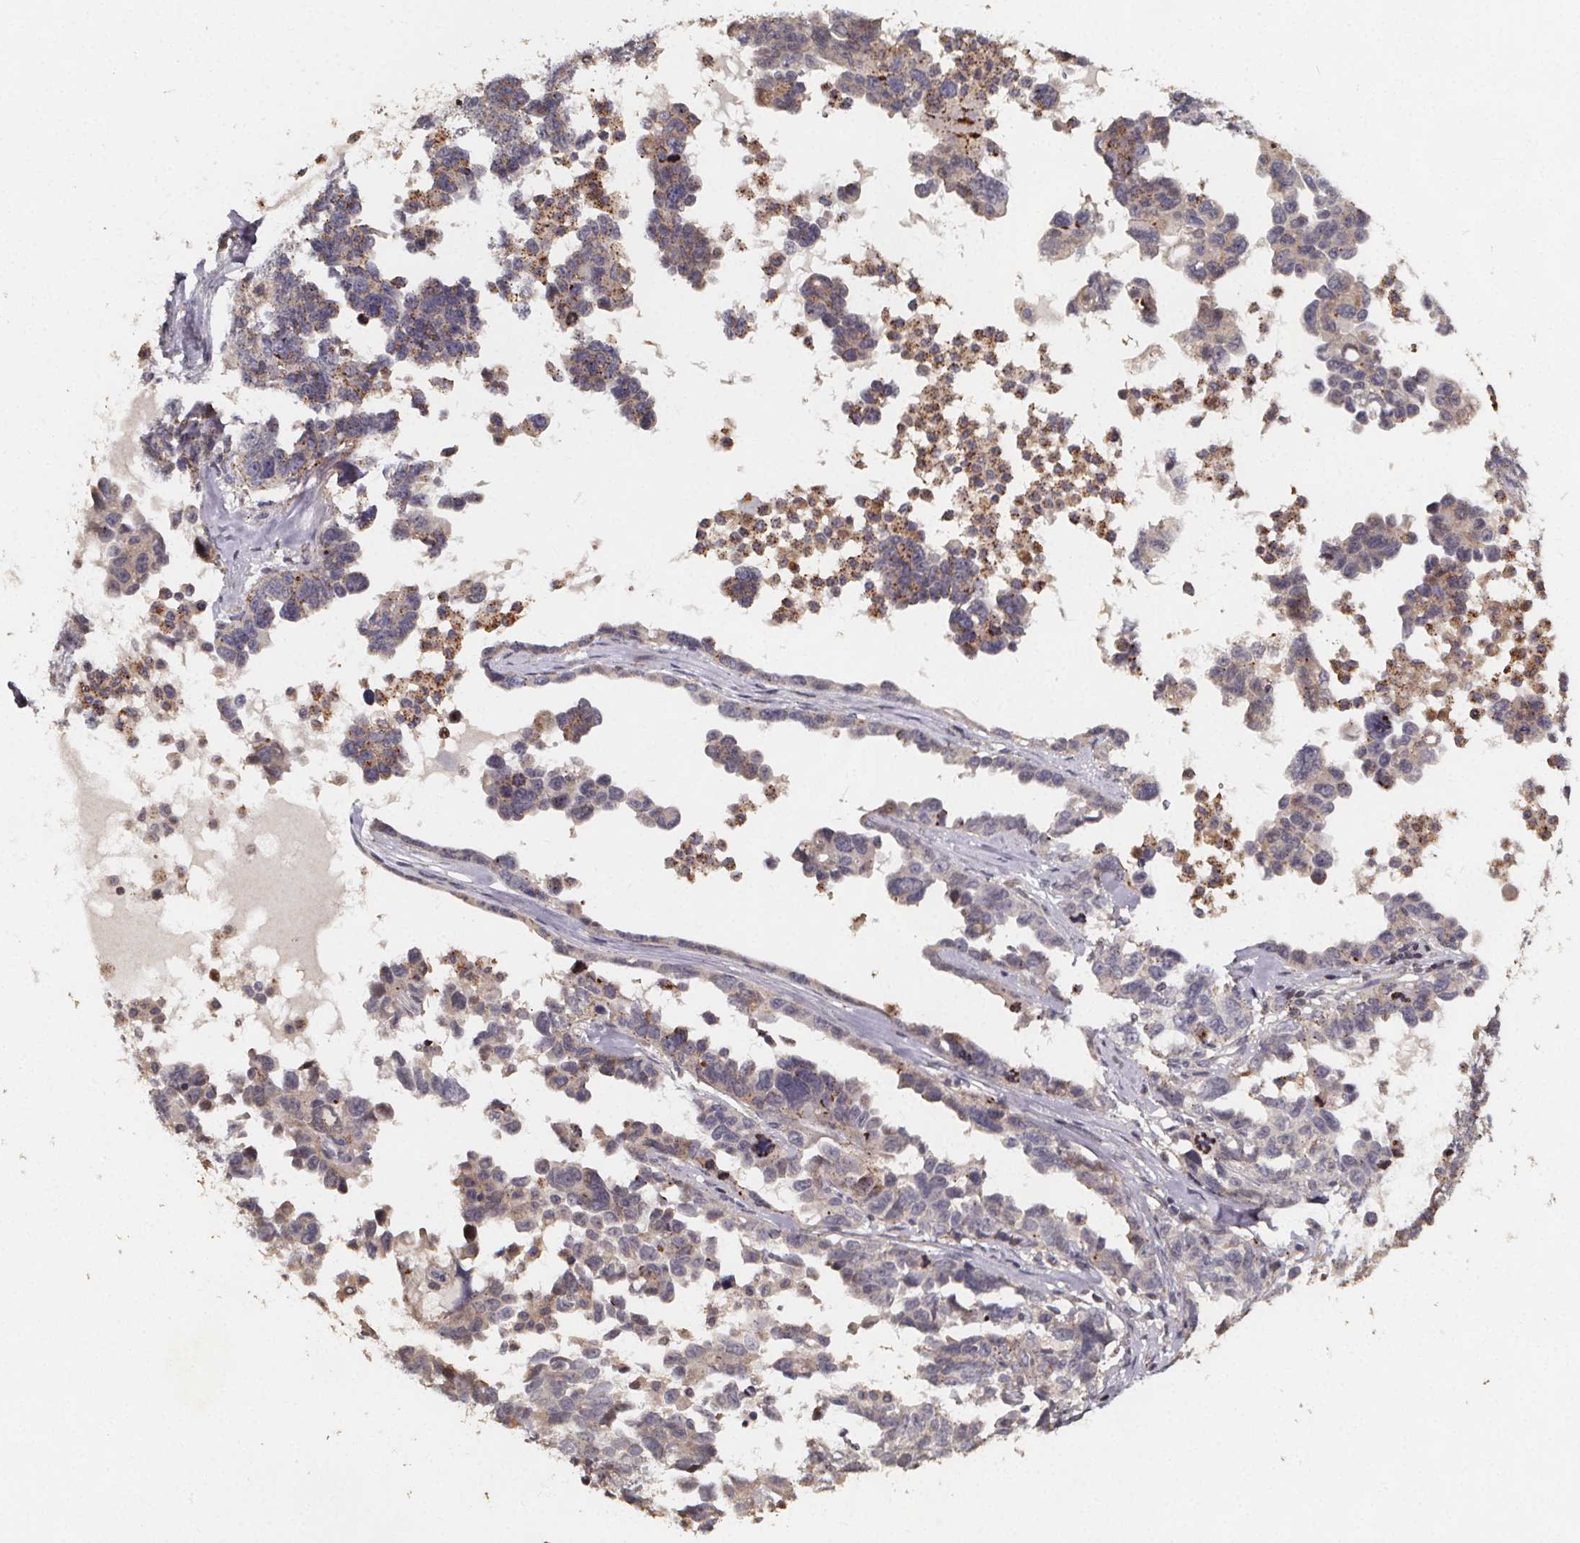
{"staining": {"intensity": "moderate", "quantity": "<25%", "location": "cytoplasmic/membranous"}, "tissue": "ovarian cancer", "cell_type": "Tumor cells", "image_type": "cancer", "snomed": [{"axis": "morphology", "description": "Cystadenocarcinoma, serous, NOS"}, {"axis": "topography", "description": "Ovary"}], "caption": "Tumor cells demonstrate low levels of moderate cytoplasmic/membranous positivity in about <25% of cells in human ovarian cancer. (Stains: DAB (3,3'-diaminobenzidine) in brown, nuclei in blue, Microscopy: brightfield microscopy at high magnification).", "gene": "ZNF879", "patient": {"sex": "female", "age": 69}}